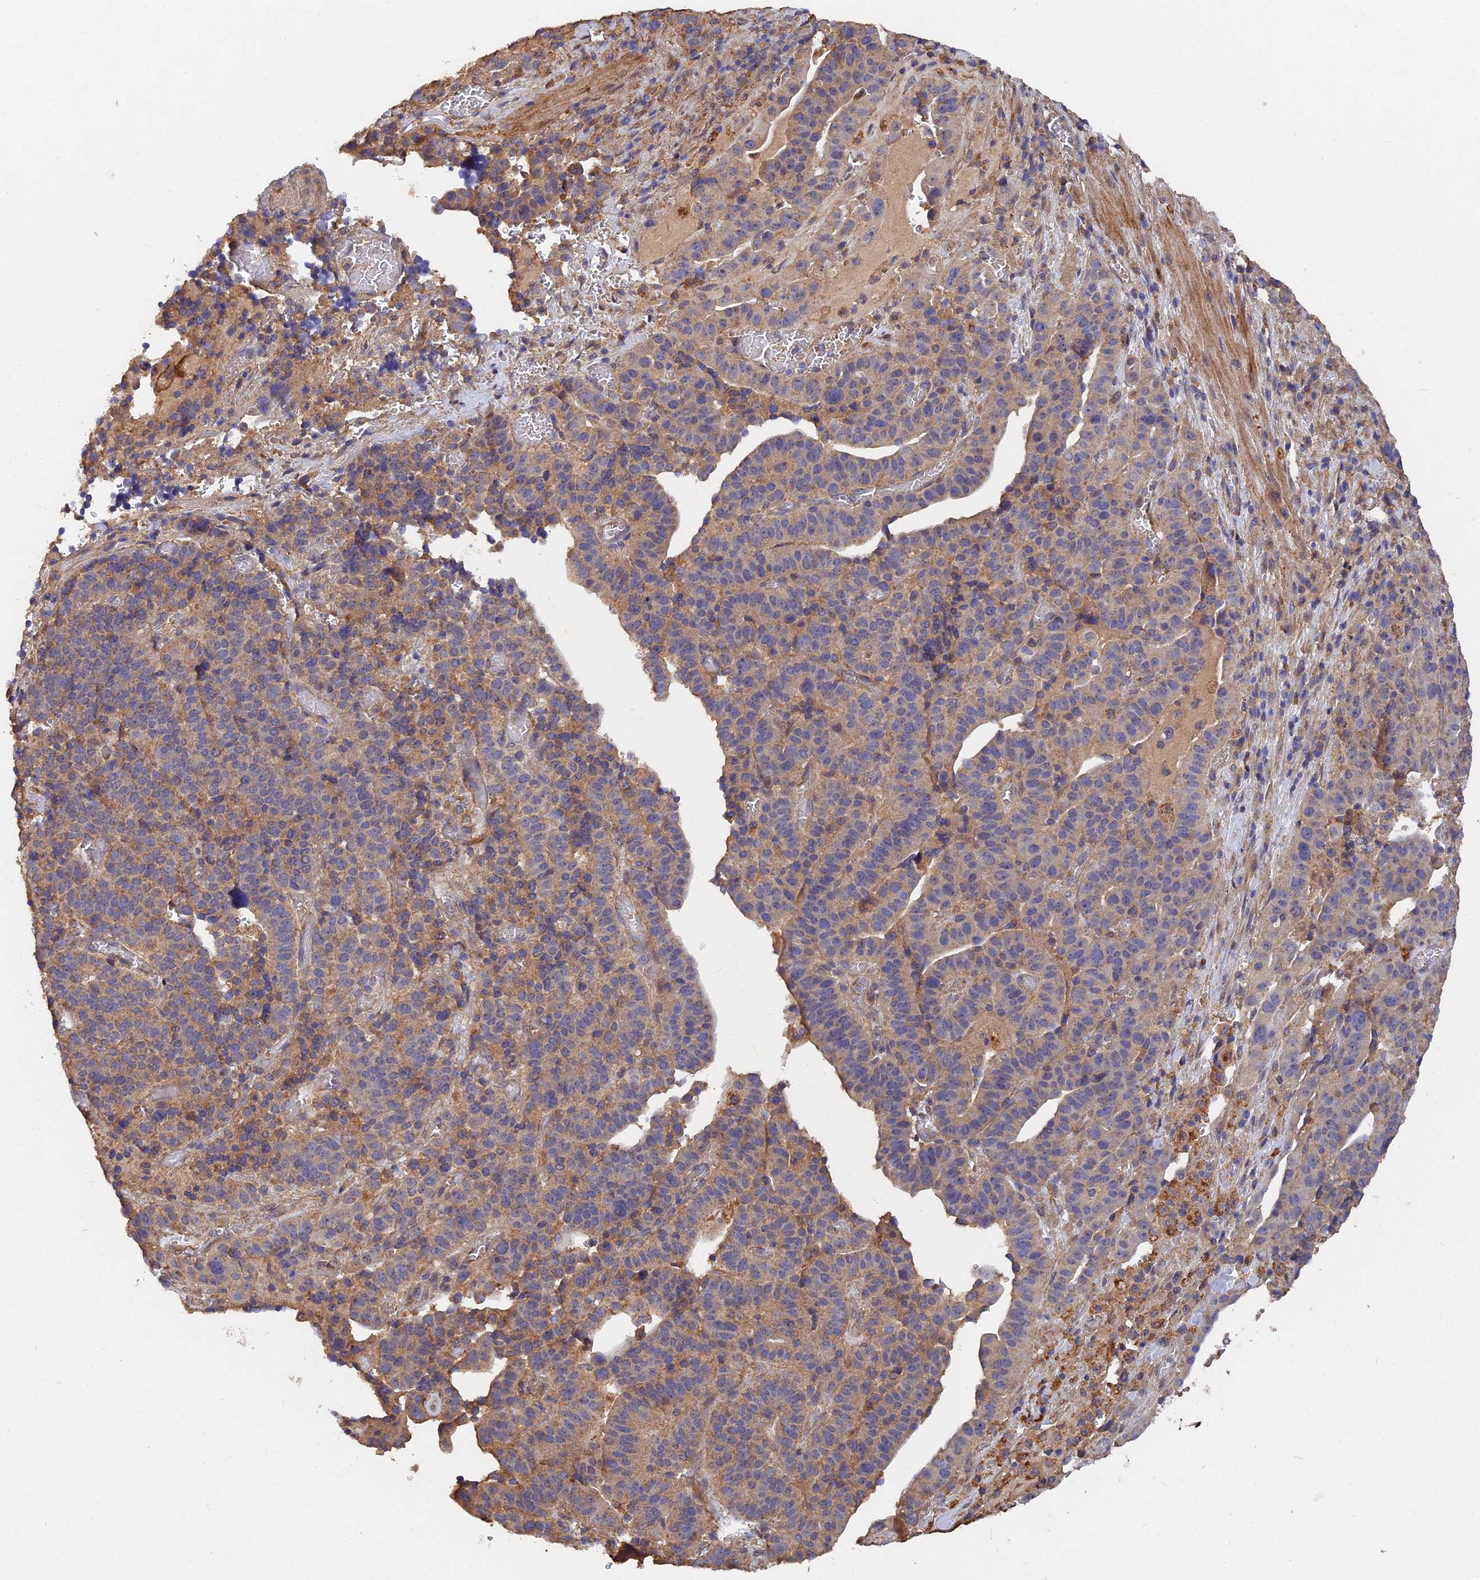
{"staining": {"intensity": "weak", "quantity": ">75%", "location": "cytoplasmic/membranous"}, "tissue": "stomach cancer", "cell_type": "Tumor cells", "image_type": "cancer", "snomed": [{"axis": "morphology", "description": "Adenocarcinoma, NOS"}, {"axis": "topography", "description": "Stomach"}], "caption": "Immunohistochemistry (IHC) image of stomach adenocarcinoma stained for a protein (brown), which displays low levels of weak cytoplasmic/membranous expression in about >75% of tumor cells.", "gene": "SLC38A11", "patient": {"sex": "male", "age": 48}}